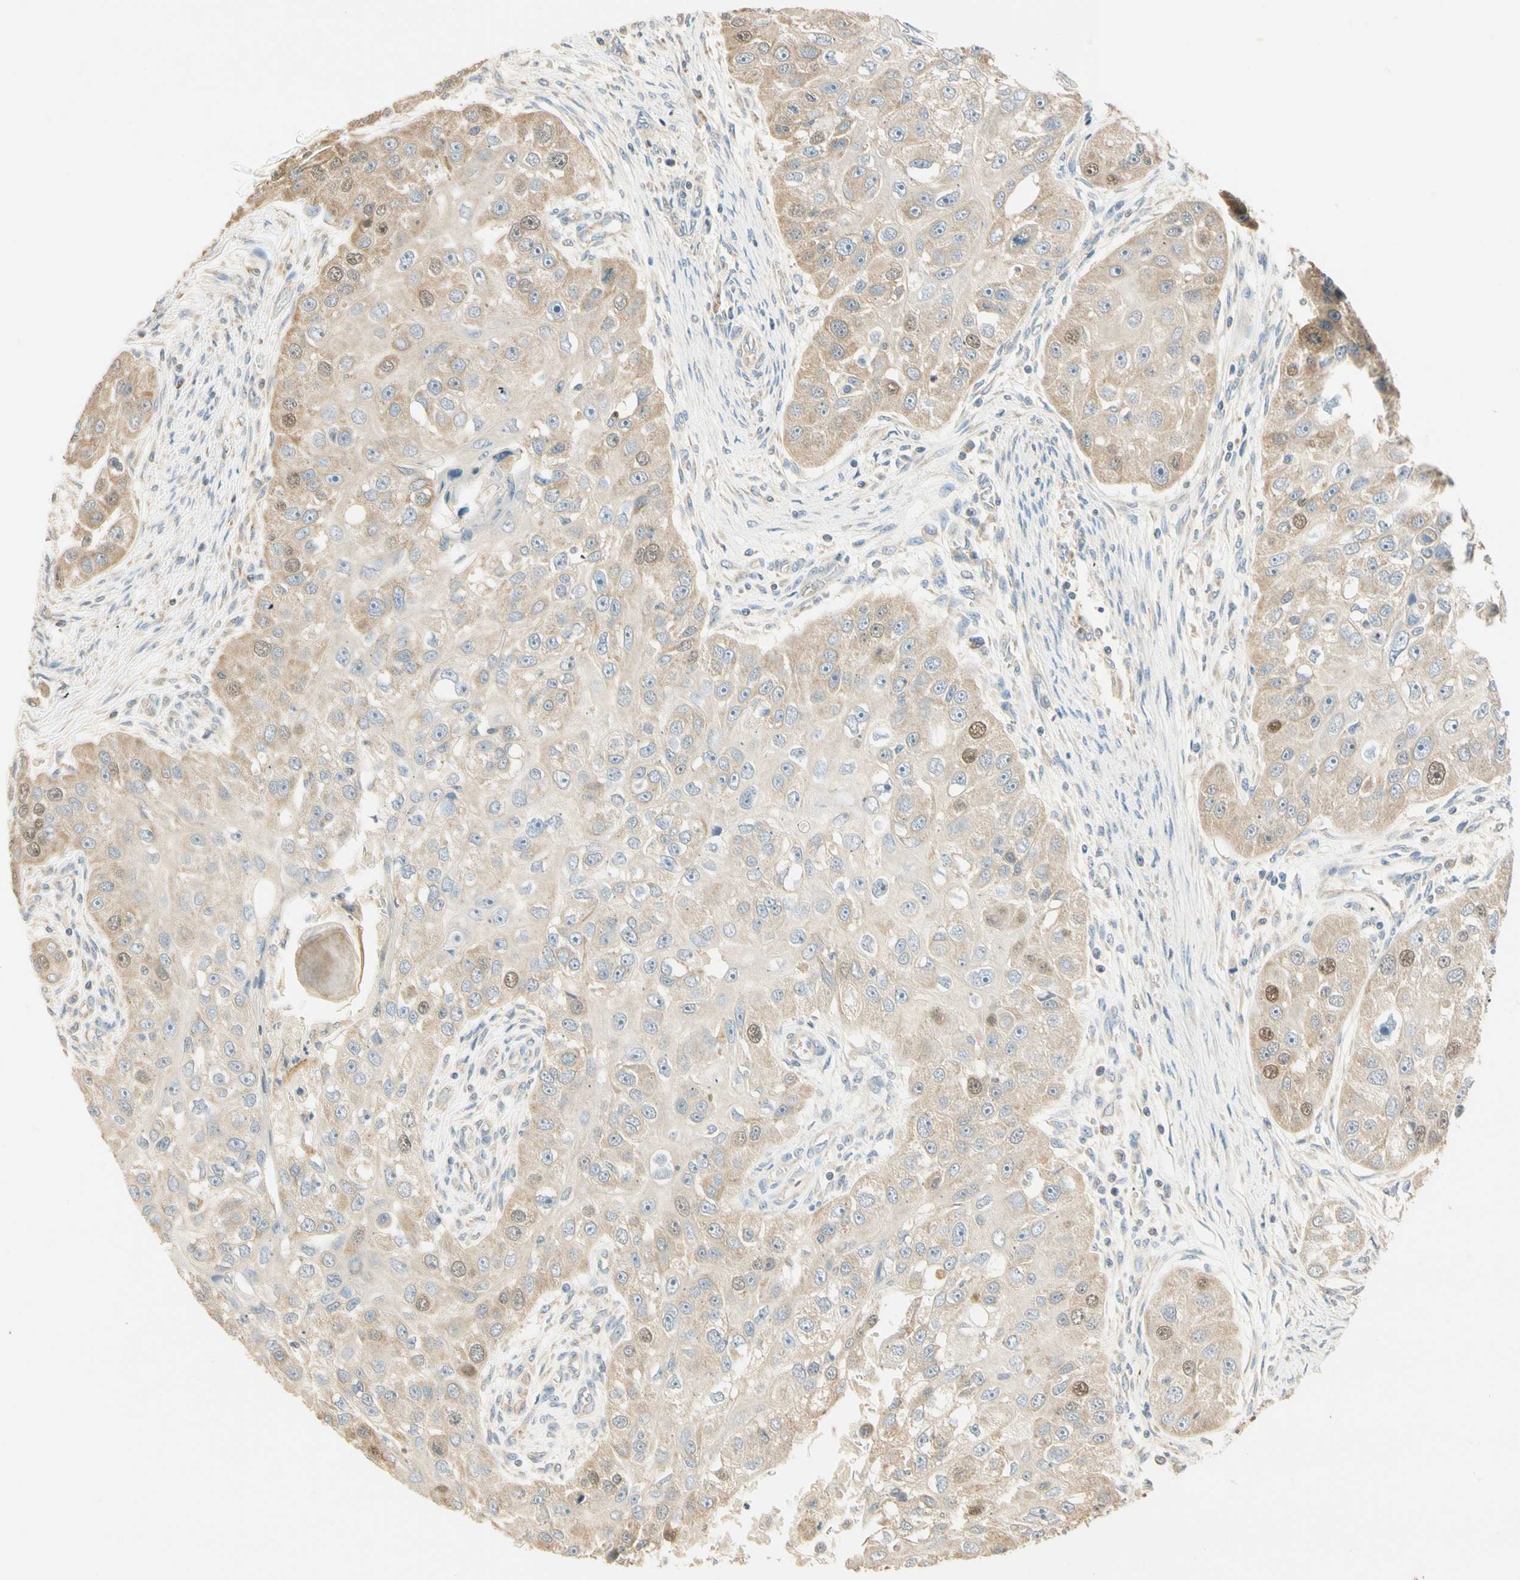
{"staining": {"intensity": "weak", "quantity": ">75%", "location": "cytoplasmic/membranous"}, "tissue": "head and neck cancer", "cell_type": "Tumor cells", "image_type": "cancer", "snomed": [{"axis": "morphology", "description": "Normal tissue, NOS"}, {"axis": "morphology", "description": "Squamous cell carcinoma, NOS"}, {"axis": "topography", "description": "Skeletal muscle"}, {"axis": "topography", "description": "Head-Neck"}], "caption": "Protein analysis of head and neck cancer tissue demonstrates weak cytoplasmic/membranous expression in about >75% of tumor cells. (DAB (3,3'-diaminobenzidine) = brown stain, brightfield microscopy at high magnification).", "gene": "RAD18", "patient": {"sex": "male", "age": 51}}